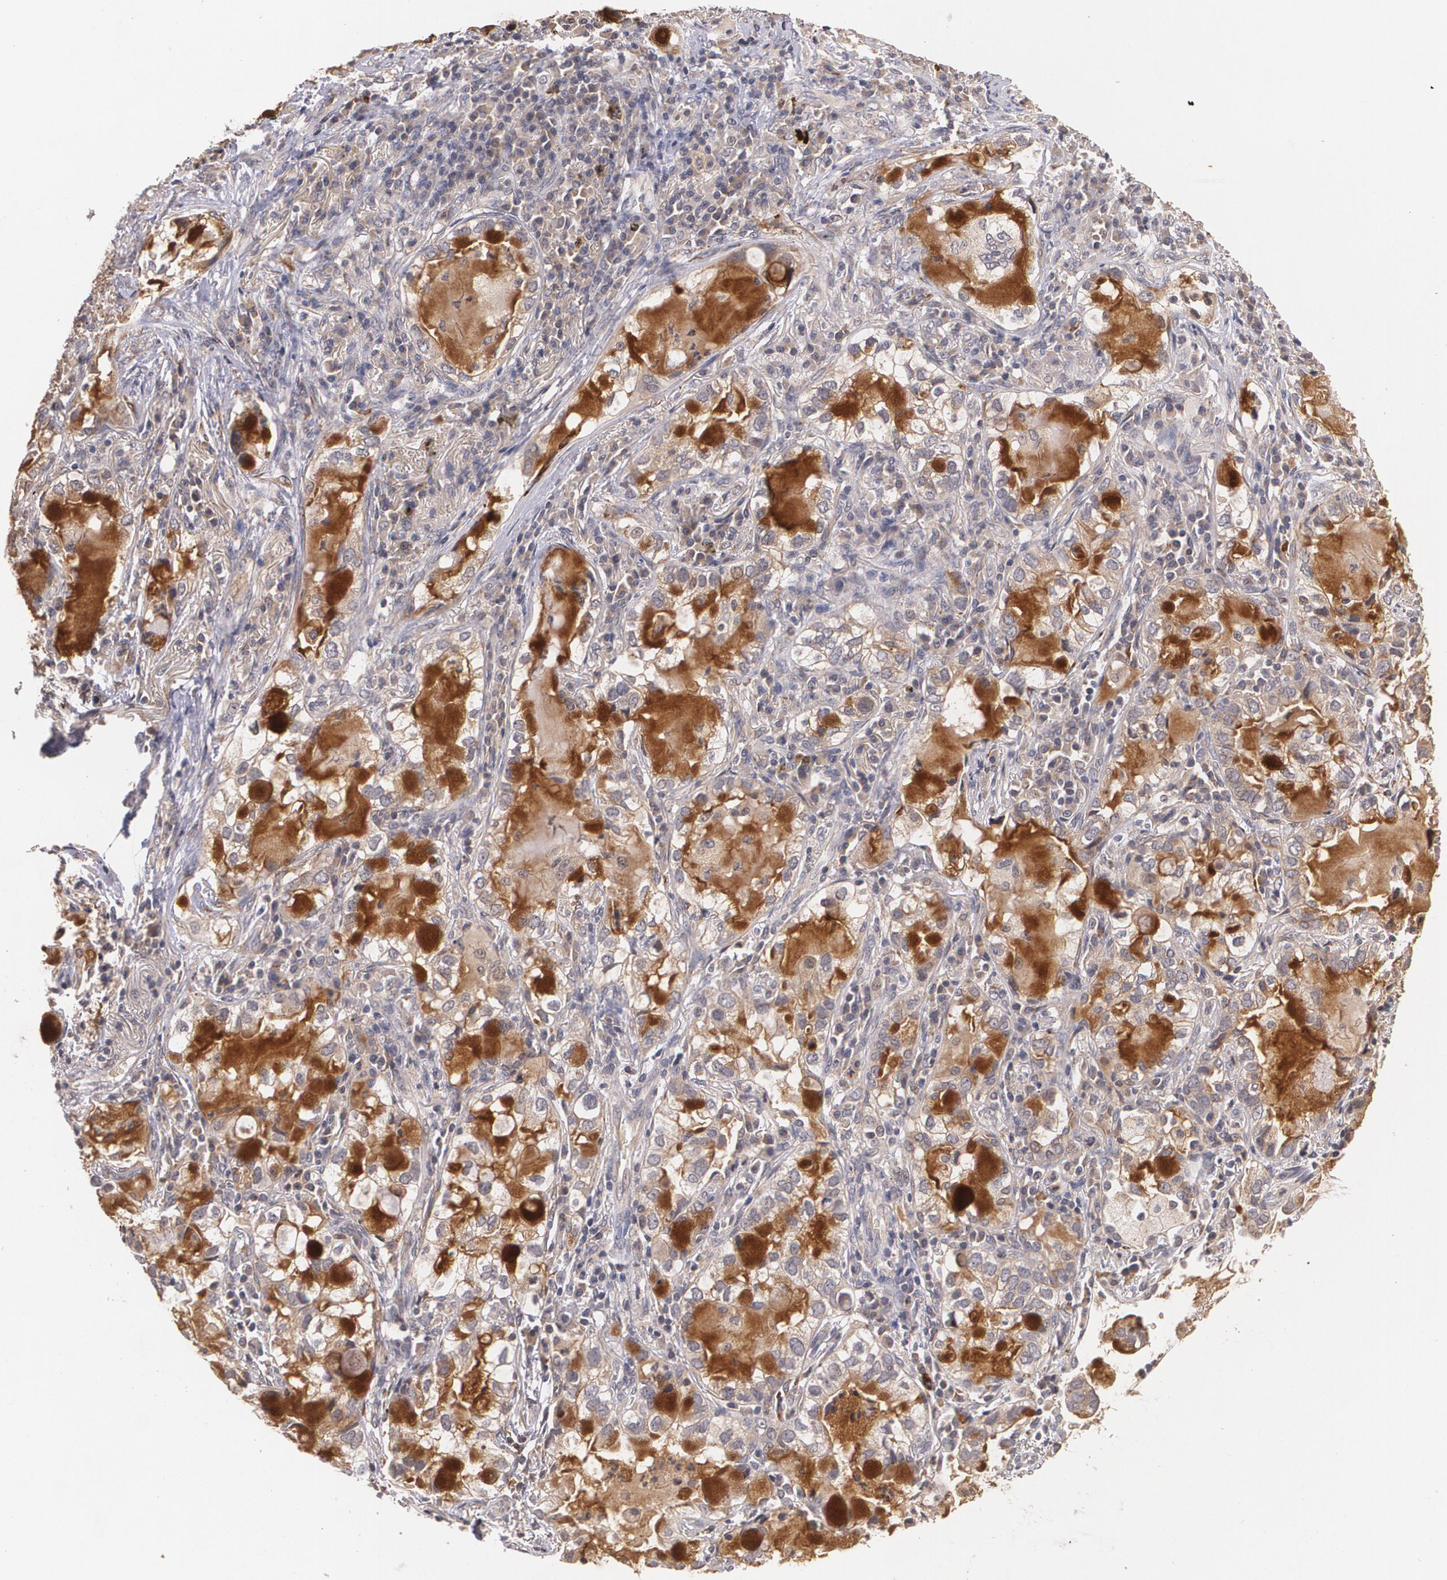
{"staining": {"intensity": "strong", "quantity": "25%-75%", "location": "cytoplasmic/membranous"}, "tissue": "lung cancer", "cell_type": "Tumor cells", "image_type": "cancer", "snomed": [{"axis": "morphology", "description": "Adenocarcinoma, NOS"}, {"axis": "topography", "description": "Lung"}], "caption": "This micrograph displays immunohistochemistry staining of lung adenocarcinoma, with high strong cytoplasmic/membranous expression in about 25%-75% of tumor cells.", "gene": "IFNGR2", "patient": {"sex": "female", "age": 50}}